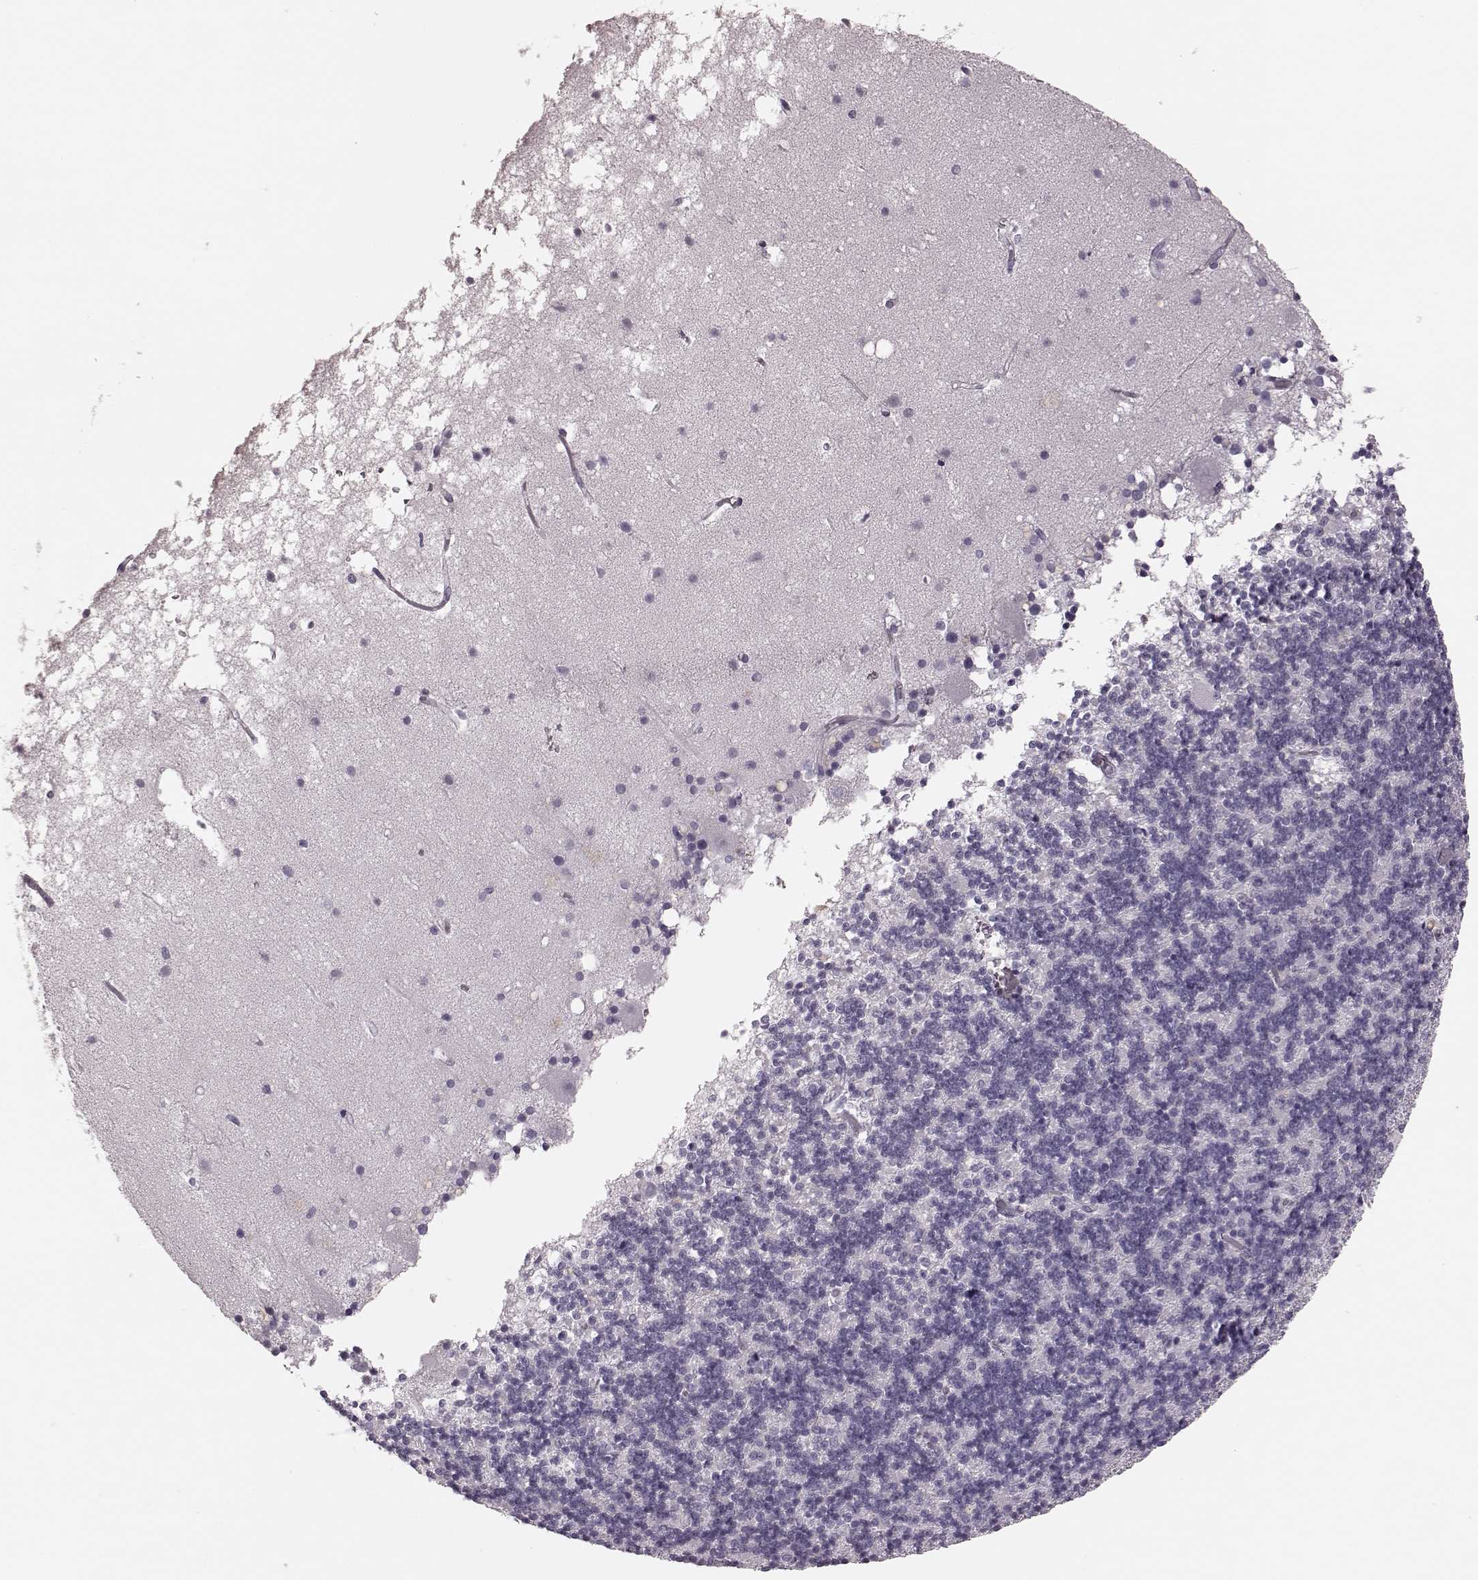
{"staining": {"intensity": "negative", "quantity": "none", "location": "none"}, "tissue": "cerebellum", "cell_type": "Cells in granular layer", "image_type": "normal", "snomed": [{"axis": "morphology", "description": "Normal tissue, NOS"}, {"axis": "topography", "description": "Cerebellum"}], "caption": "Immunohistochemistry (IHC) histopathology image of unremarkable cerebellum: cerebellum stained with DAB reveals no significant protein expression in cells in granular layer.", "gene": "TRPM1", "patient": {"sex": "male", "age": 70}}